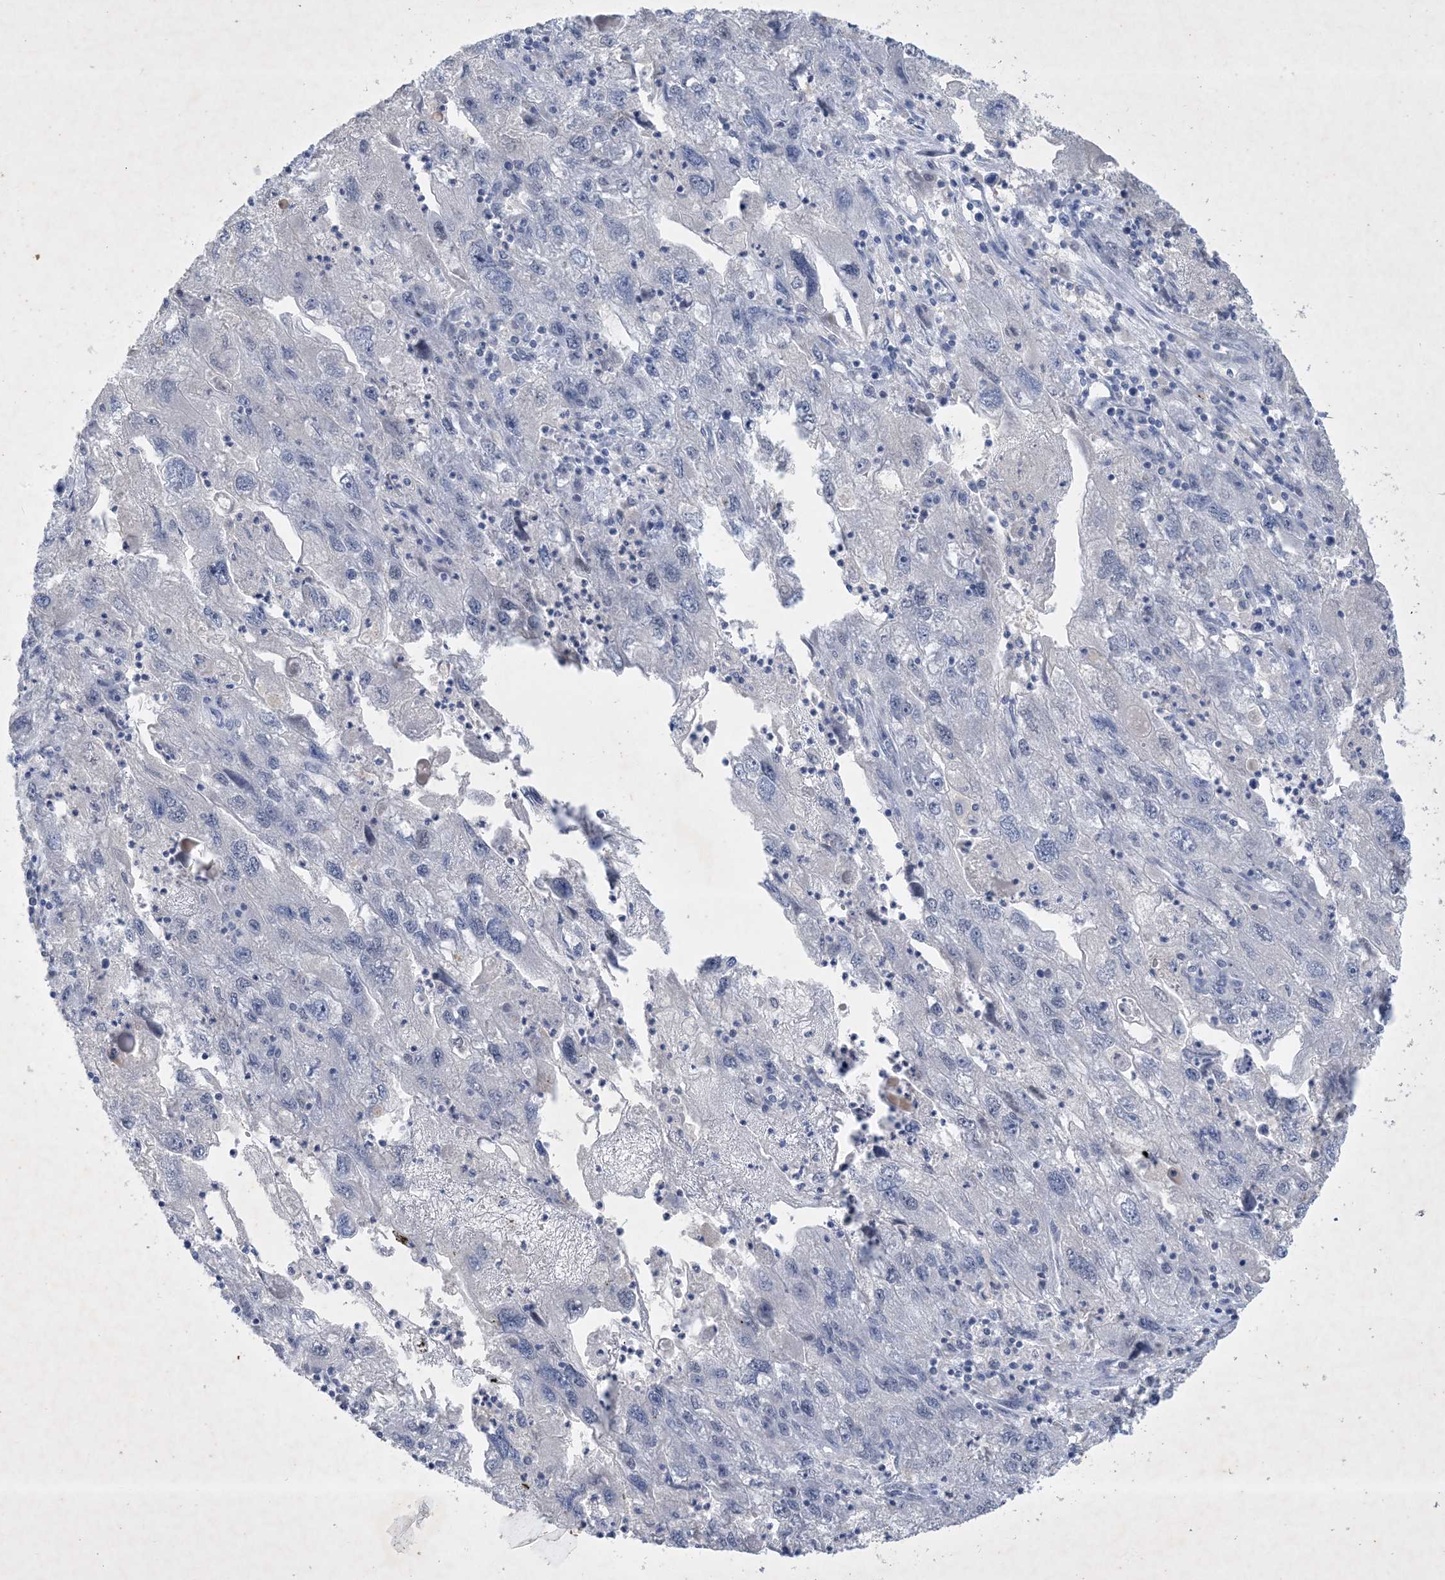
{"staining": {"intensity": "negative", "quantity": "none", "location": "none"}, "tissue": "endometrial cancer", "cell_type": "Tumor cells", "image_type": "cancer", "snomed": [{"axis": "morphology", "description": "Adenocarcinoma, NOS"}, {"axis": "topography", "description": "Endometrium"}], "caption": "IHC of human endometrial cancer (adenocarcinoma) exhibits no staining in tumor cells. (DAB immunohistochemistry with hematoxylin counter stain).", "gene": "ZNF674", "patient": {"sex": "female", "age": 49}}